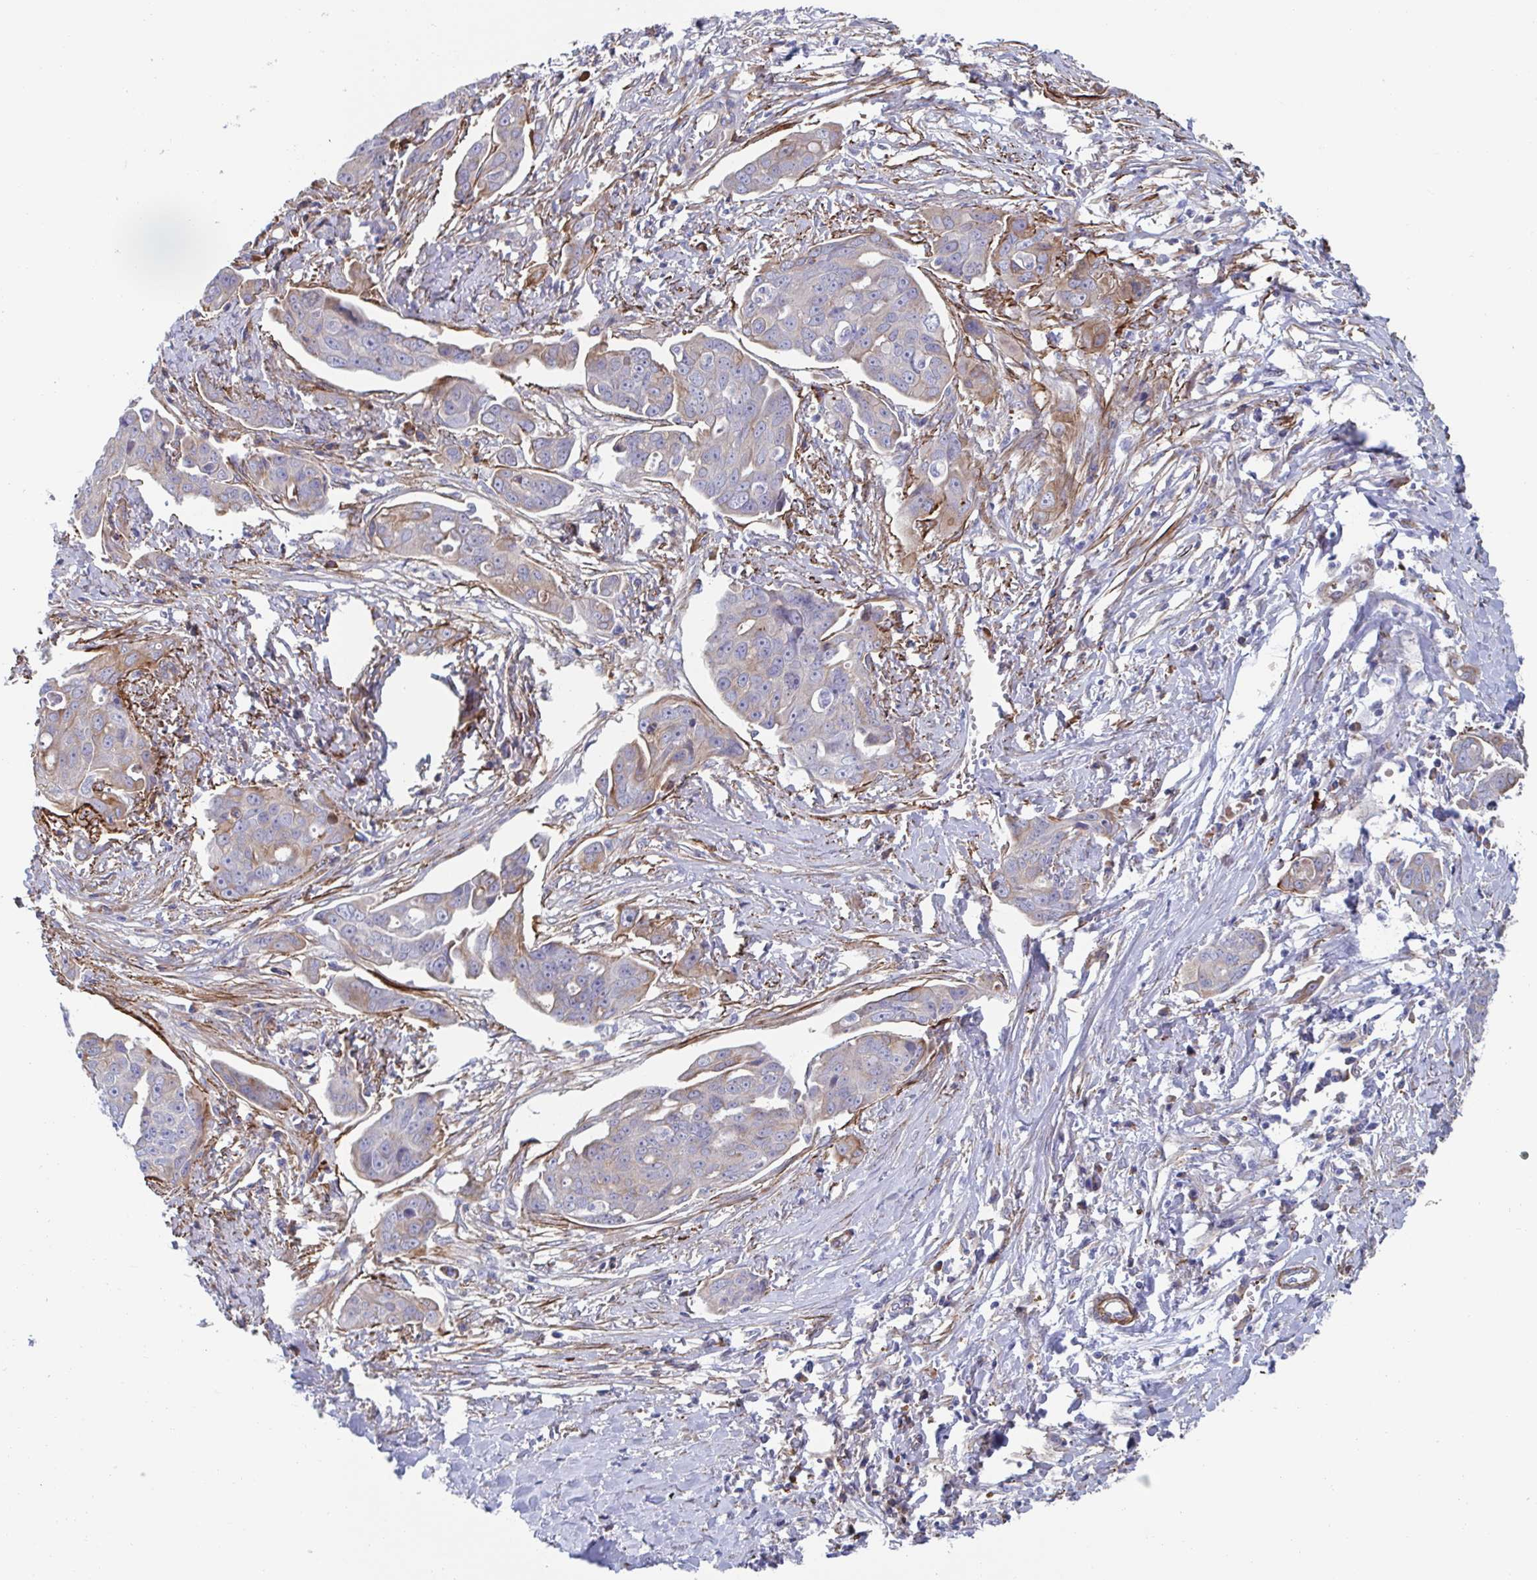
{"staining": {"intensity": "weak", "quantity": "<25%", "location": "cytoplasmic/membranous"}, "tissue": "ovarian cancer", "cell_type": "Tumor cells", "image_type": "cancer", "snomed": [{"axis": "morphology", "description": "Carcinoma, endometroid"}, {"axis": "topography", "description": "Ovary"}], "caption": "This is an immunohistochemistry (IHC) micrograph of human ovarian endometroid carcinoma. There is no expression in tumor cells.", "gene": "KLC3", "patient": {"sex": "female", "age": 70}}